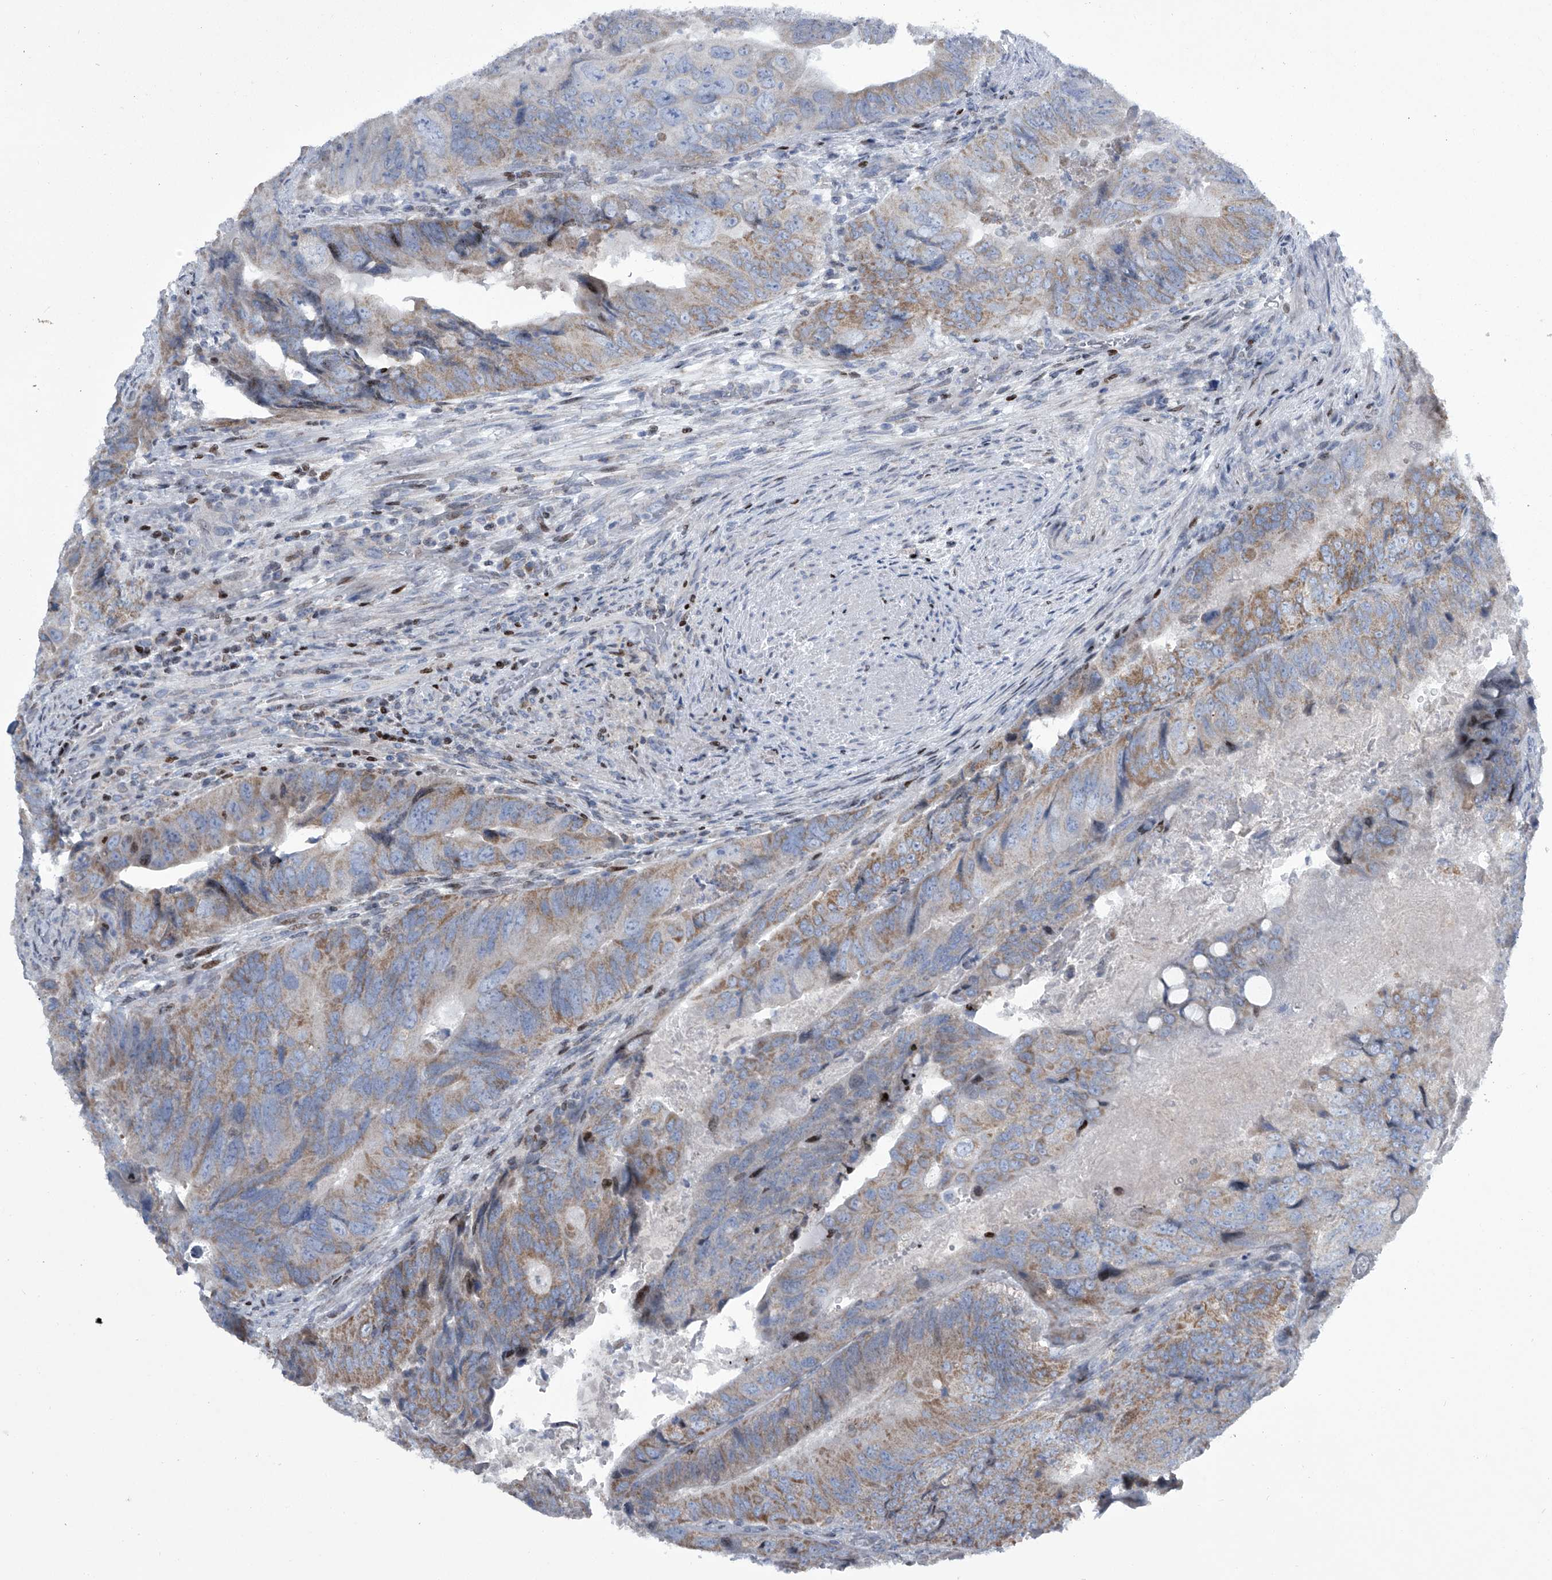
{"staining": {"intensity": "moderate", "quantity": "25%-75%", "location": "cytoplasmic/membranous"}, "tissue": "colorectal cancer", "cell_type": "Tumor cells", "image_type": "cancer", "snomed": [{"axis": "morphology", "description": "Adenocarcinoma, NOS"}, {"axis": "topography", "description": "Rectum"}], "caption": "IHC (DAB (3,3'-diaminobenzidine)) staining of human colorectal adenocarcinoma shows moderate cytoplasmic/membranous protein staining in about 25%-75% of tumor cells.", "gene": "STRADA", "patient": {"sex": "male", "age": 63}}